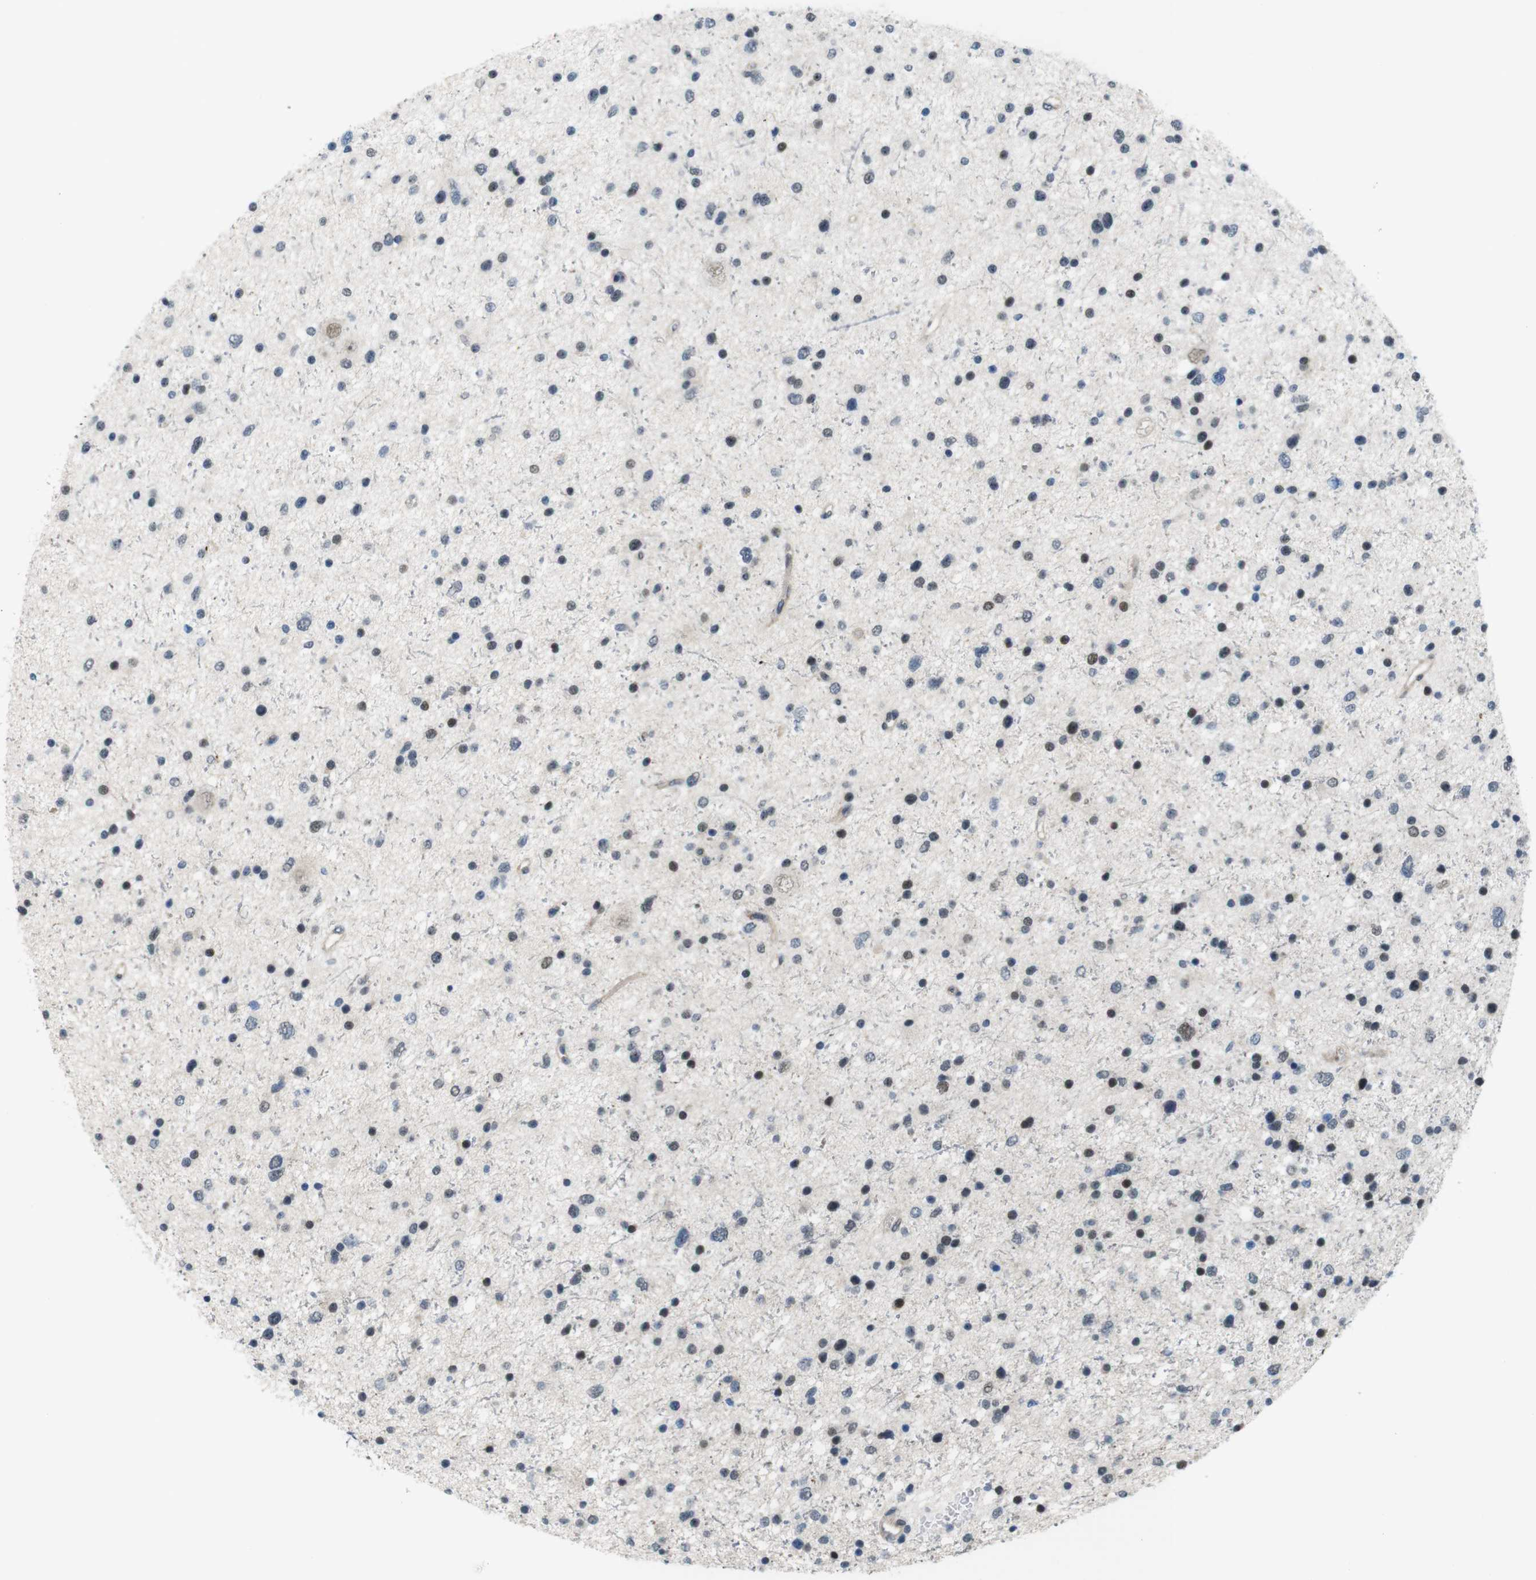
{"staining": {"intensity": "negative", "quantity": "none", "location": "none"}, "tissue": "glioma", "cell_type": "Tumor cells", "image_type": "cancer", "snomed": [{"axis": "morphology", "description": "Glioma, malignant, Low grade"}, {"axis": "topography", "description": "Brain"}], "caption": "Immunohistochemistry (IHC) of human low-grade glioma (malignant) exhibits no staining in tumor cells.", "gene": "SMCO2", "patient": {"sex": "female", "age": 37}}